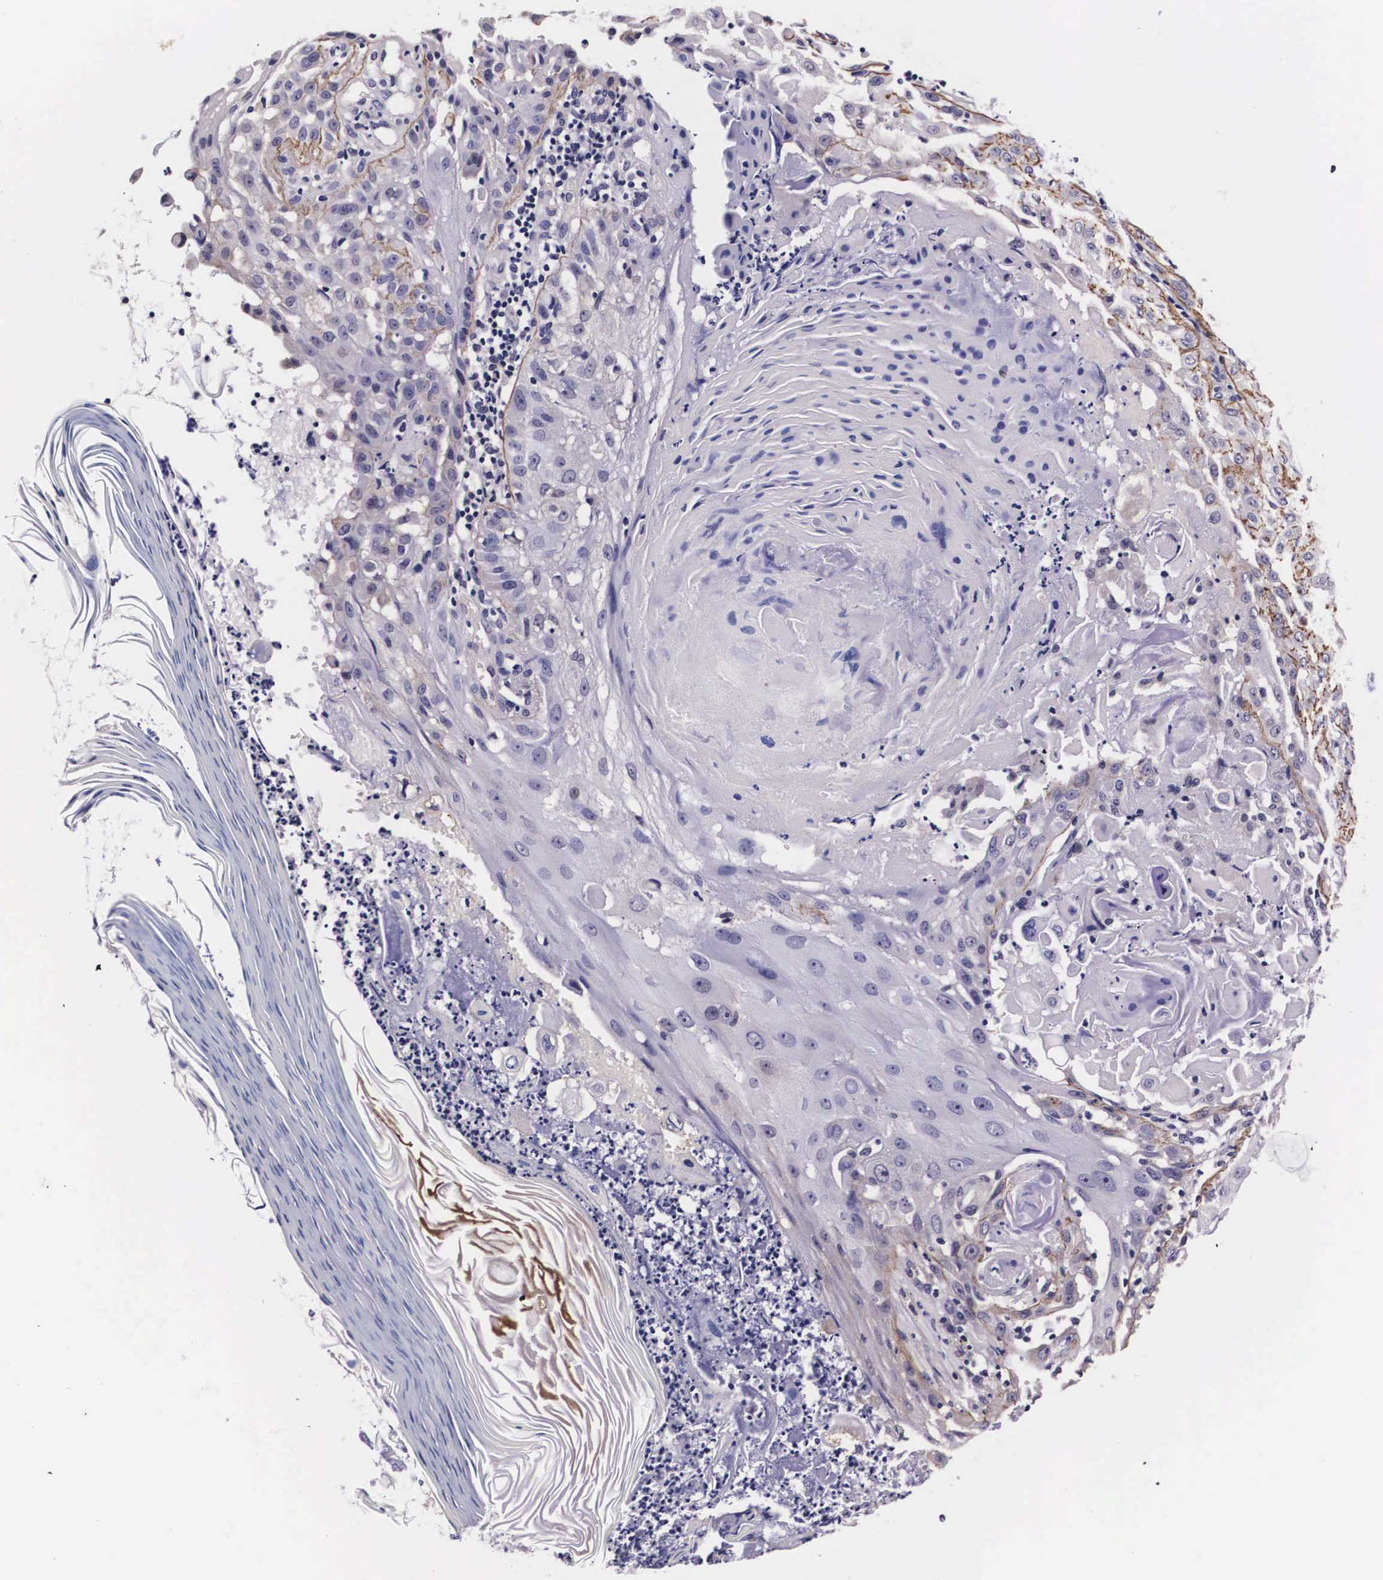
{"staining": {"intensity": "moderate", "quantity": "<25%", "location": "cytoplasmic/membranous"}, "tissue": "skin cancer", "cell_type": "Tumor cells", "image_type": "cancer", "snomed": [{"axis": "morphology", "description": "Squamous cell carcinoma, NOS"}, {"axis": "topography", "description": "Skin"}], "caption": "A high-resolution image shows immunohistochemistry staining of skin cancer, which shows moderate cytoplasmic/membranous expression in about <25% of tumor cells.", "gene": "PHETA2", "patient": {"sex": "female", "age": 89}}